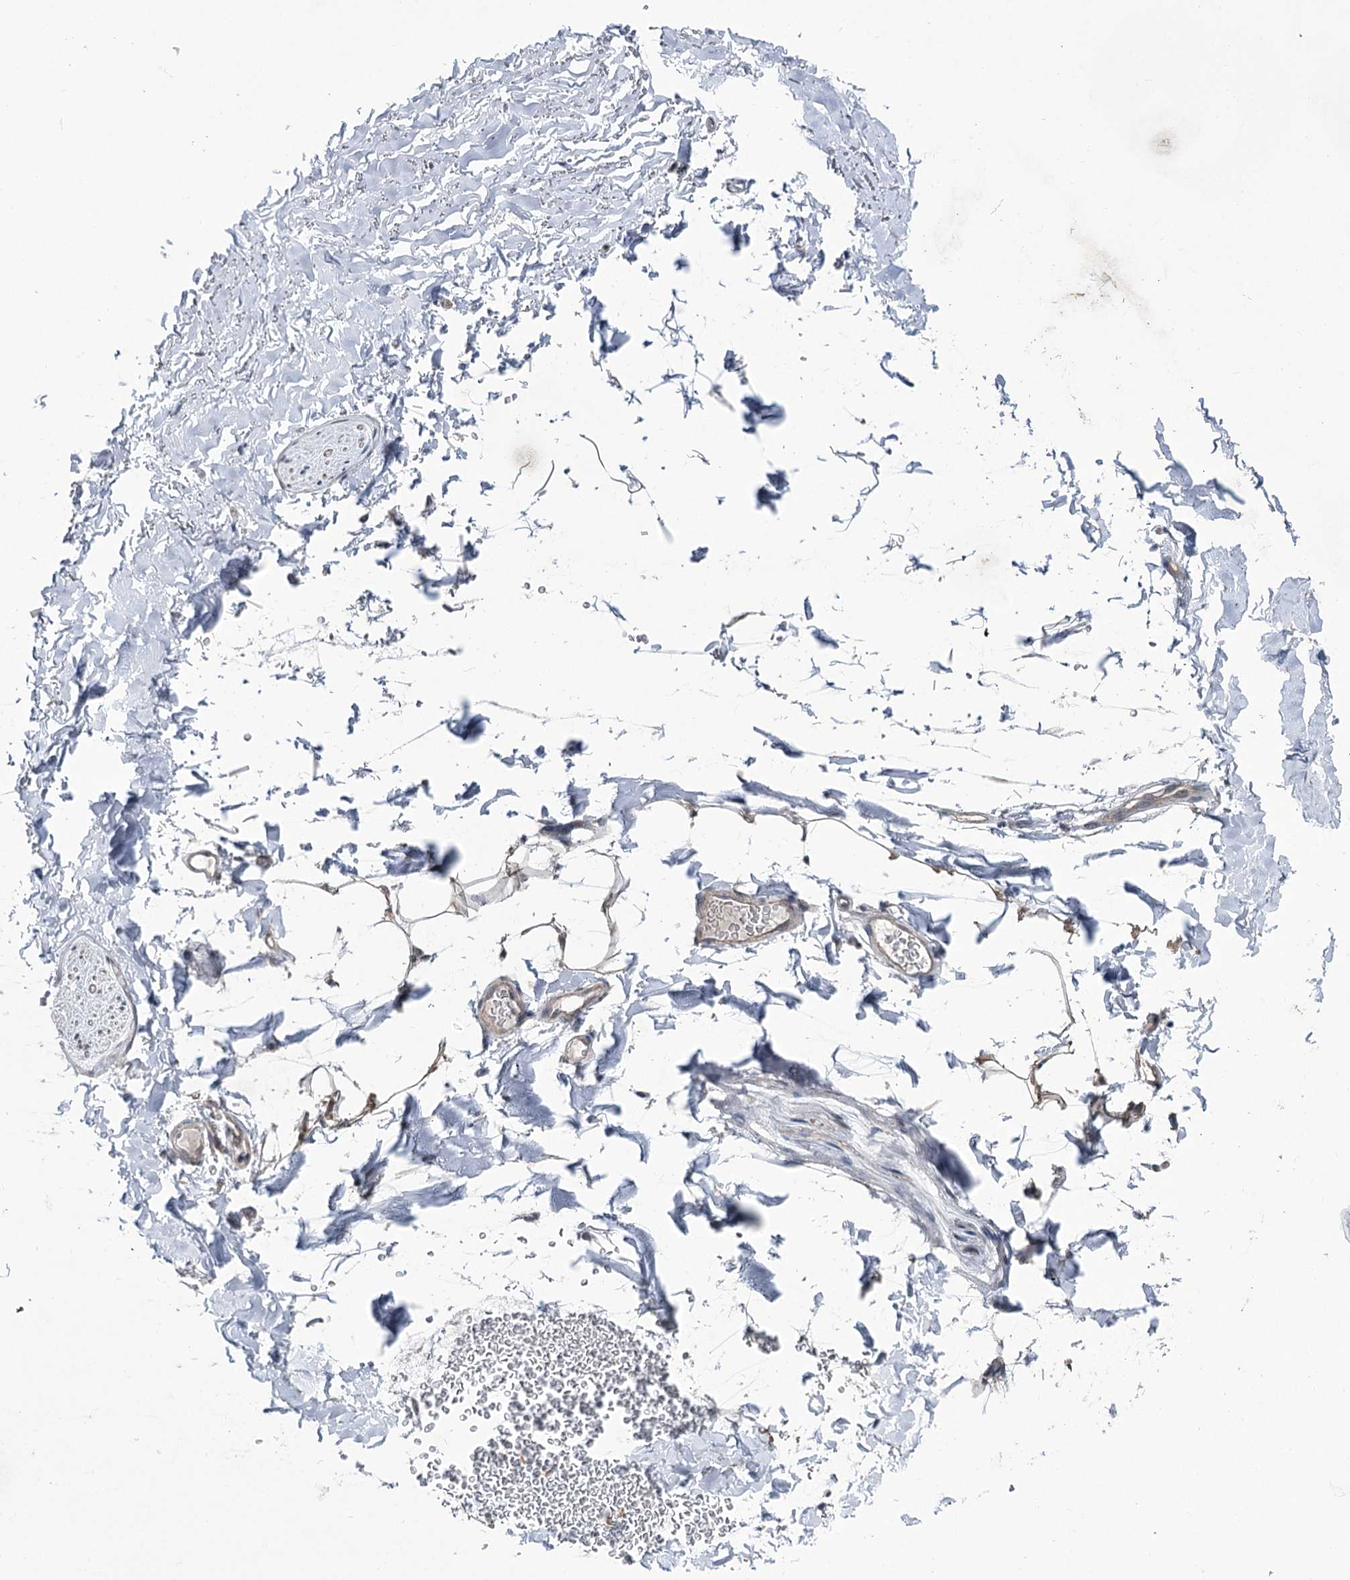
{"staining": {"intensity": "negative", "quantity": "none", "location": "none"}, "tissue": "adipose tissue", "cell_type": "Adipocytes", "image_type": "normal", "snomed": [{"axis": "morphology", "description": "Normal tissue, NOS"}, {"axis": "topography", "description": "Cartilage tissue"}, {"axis": "topography", "description": "Bronchus"}], "caption": "A high-resolution image shows IHC staining of unremarkable adipose tissue, which displays no significant expression in adipocytes.", "gene": "FAM120B", "patient": {"sex": "female", "age": 73}}